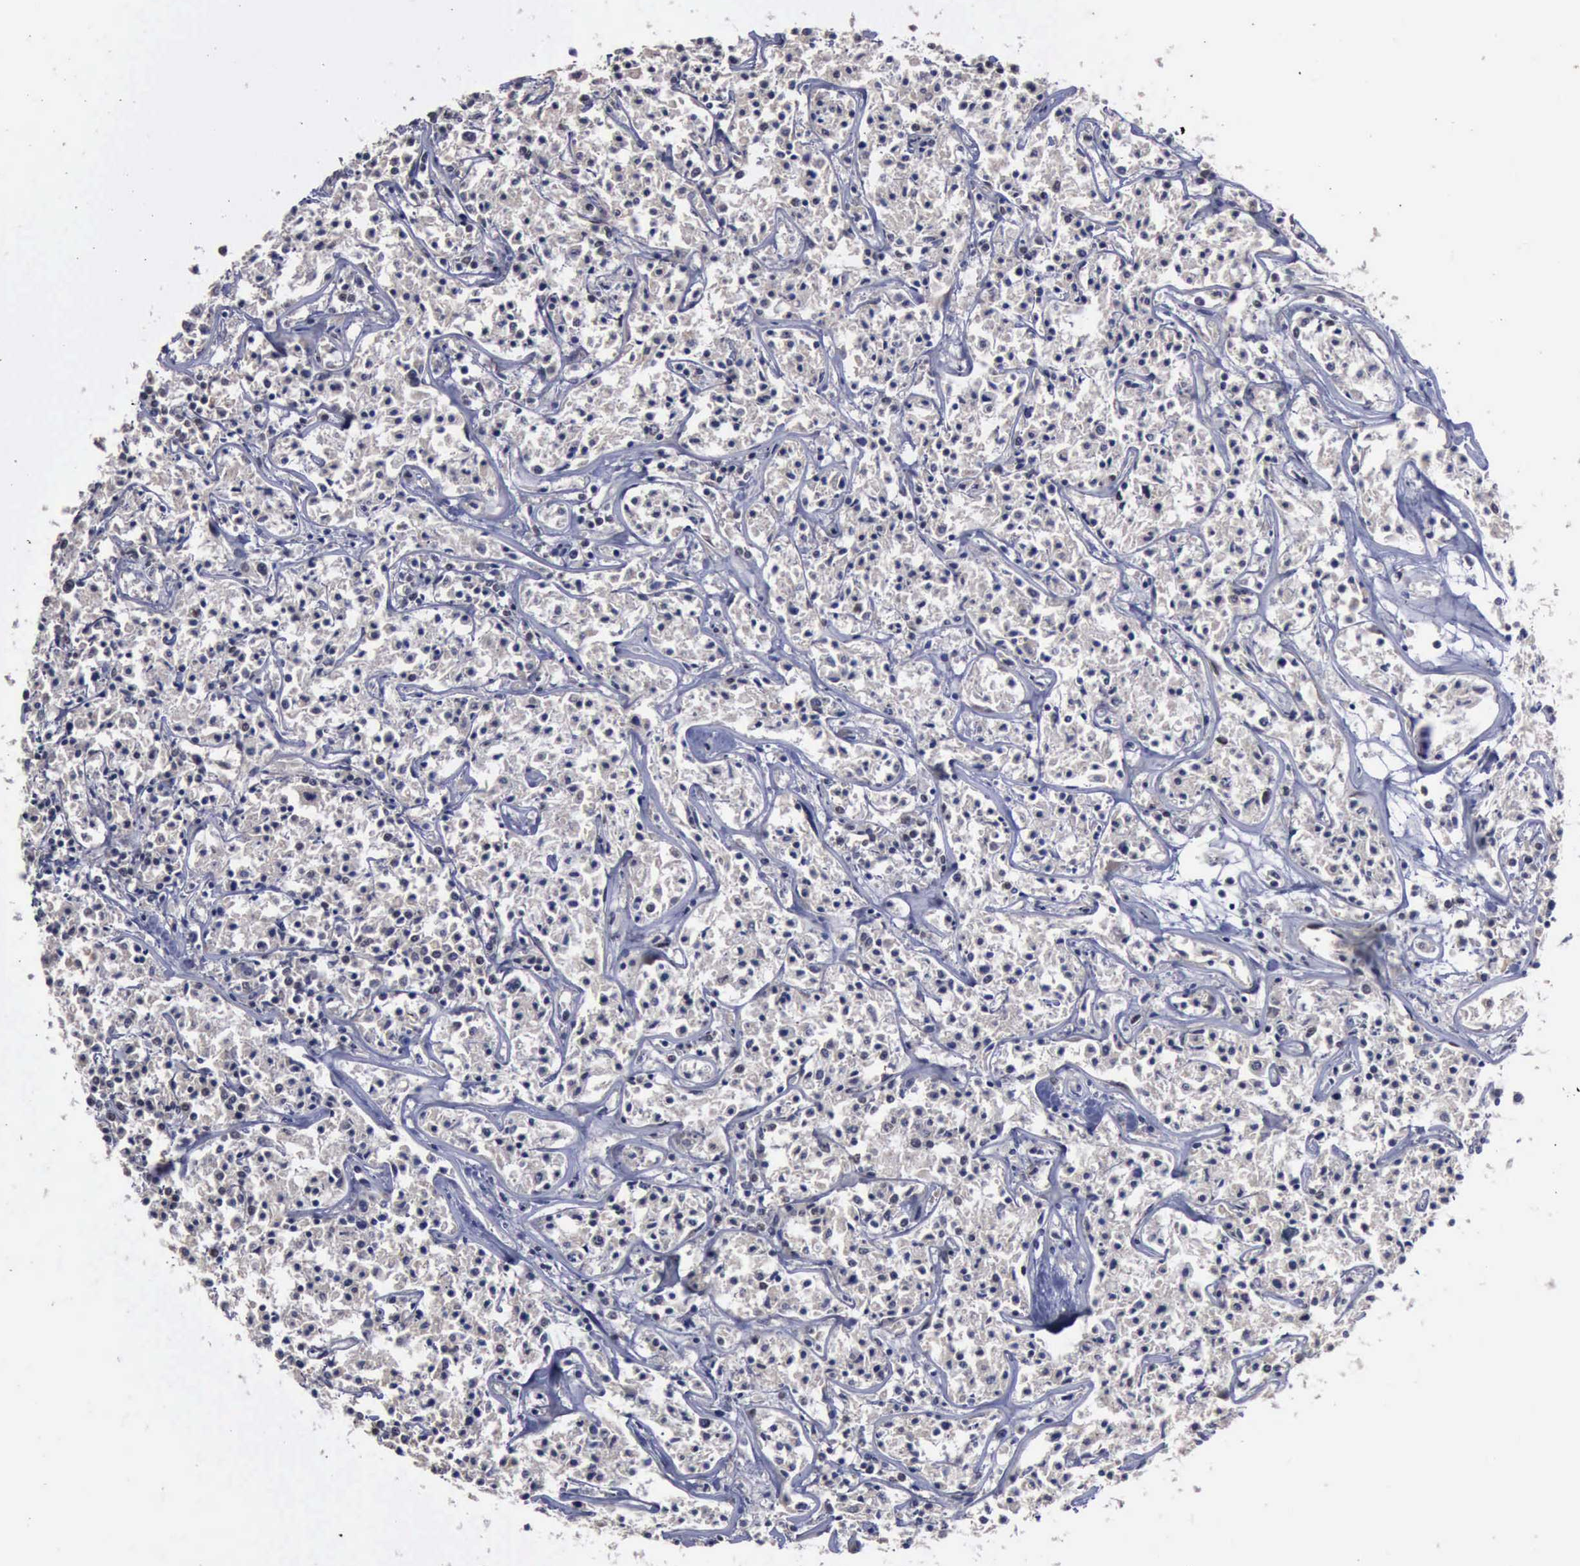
{"staining": {"intensity": "negative", "quantity": "none", "location": "none"}, "tissue": "lymphoma", "cell_type": "Tumor cells", "image_type": "cancer", "snomed": [{"axis": "morphology", "description": "Malignant lymphoma, non-Hodgkin's type, Low grade"}, {"axis": "topography", "description": "Small intestine"}], "caption": "This is an IHC photomicrograph of human low-grade malignant lymphoma, non-Hodgkin's type. There is no staining in tumor cells.", "gene": "RTCB", "patient": {"sex": "female", "age": 59}}